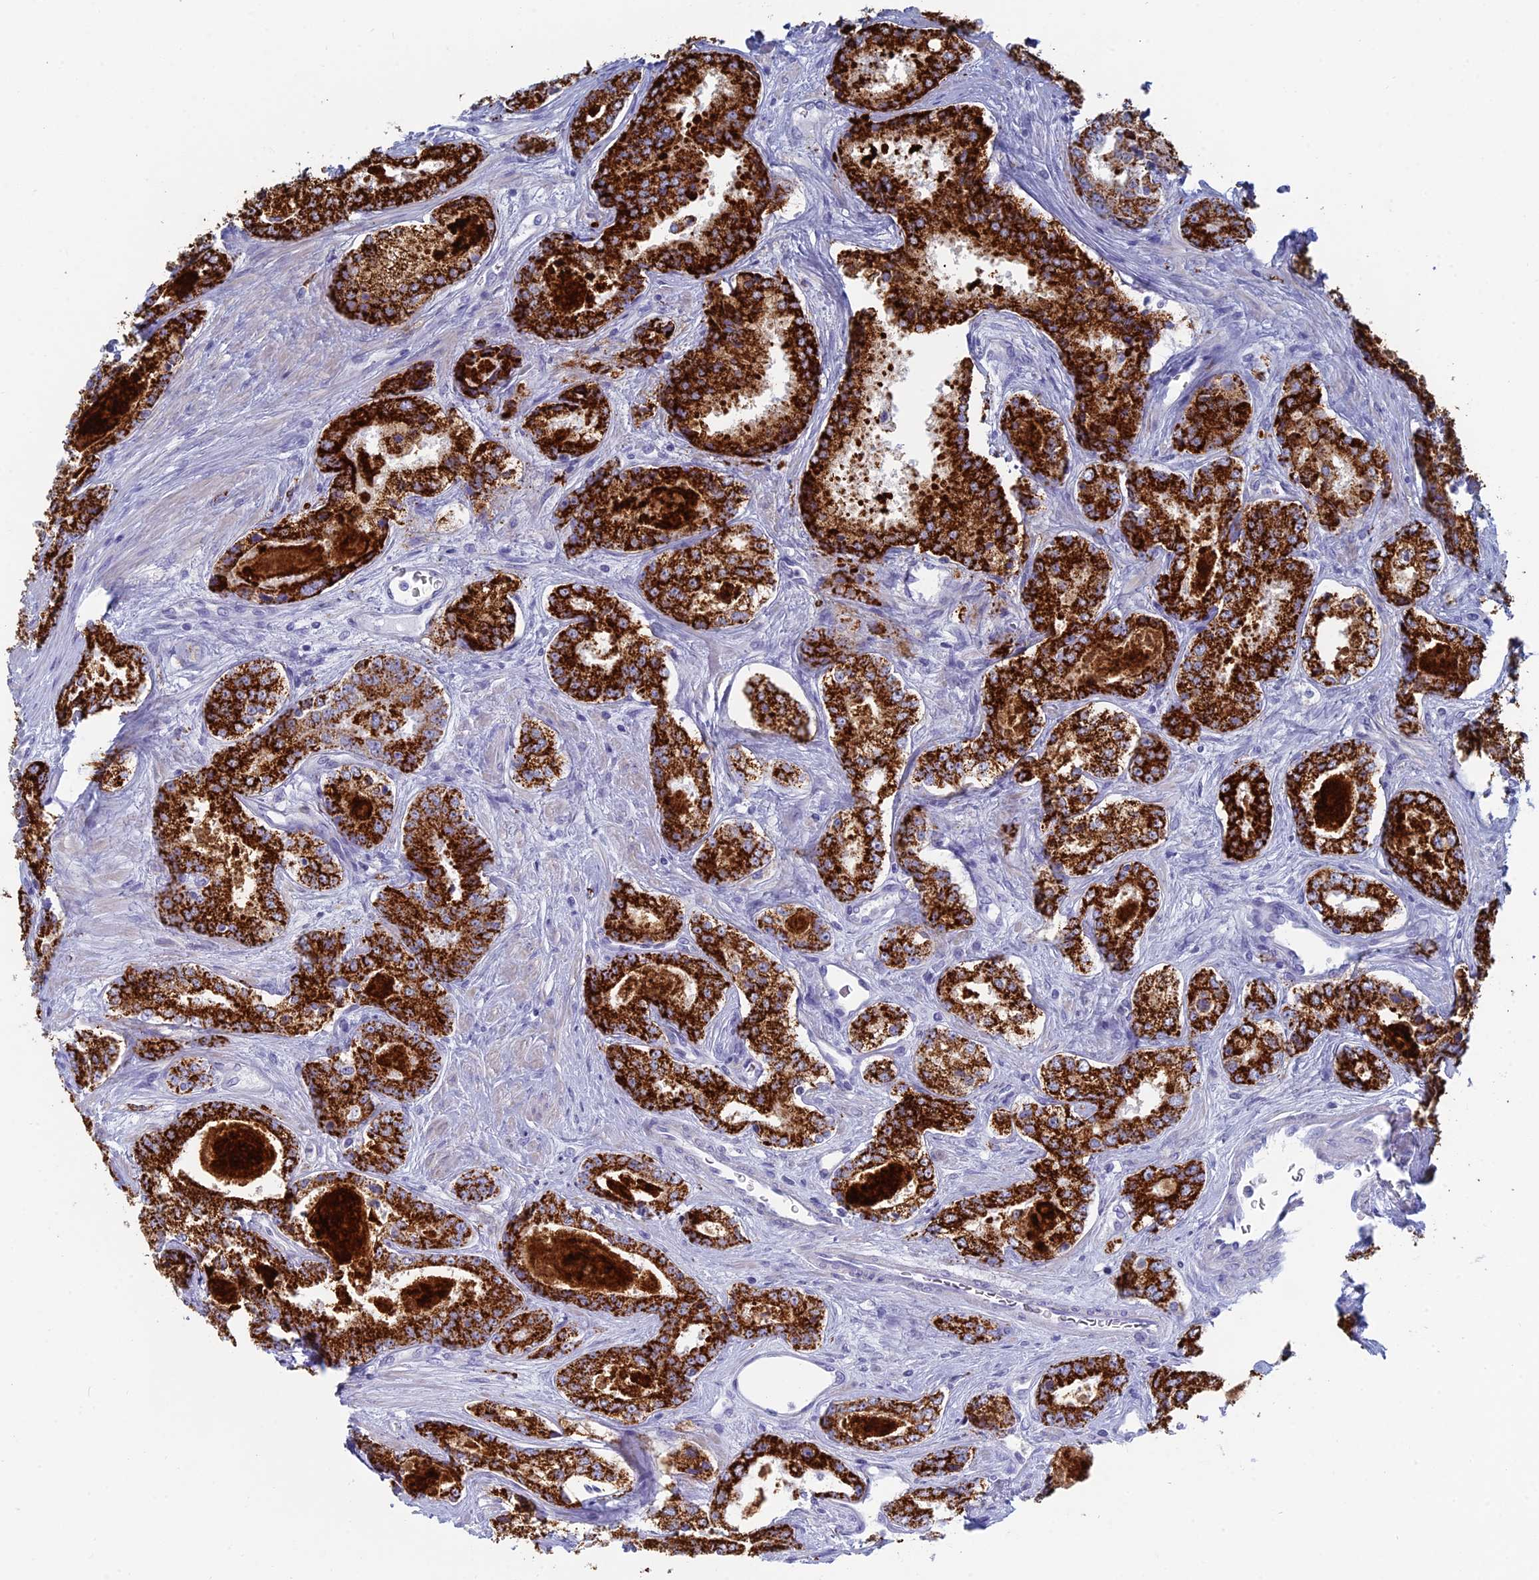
{"staining": {"intensity": "strong", "quantity": ">75%", "location": "cytoplasmic/membranous"}, "tissue": "prostate cancer", "cell_type": "Tumor cells", "image_type": "cancer", "snomed": [{"axis": "morphology", "description": "Adenocarcinoma, Low grade"}, {"axis": "topography", "description": "Prostate"}], "caption": "Immunohistochemical staining of human prostate cancer (low-grade adenocarcinoma) exhibits strong cytoplasmic/membranous protein positivity in approximately >75% of tumor cells. Immunohistochemistry stains the protein in brown and the nuclei are stained blue.", "gene": "ALMS1", "patient": {"sex": "male", "age": 68}}